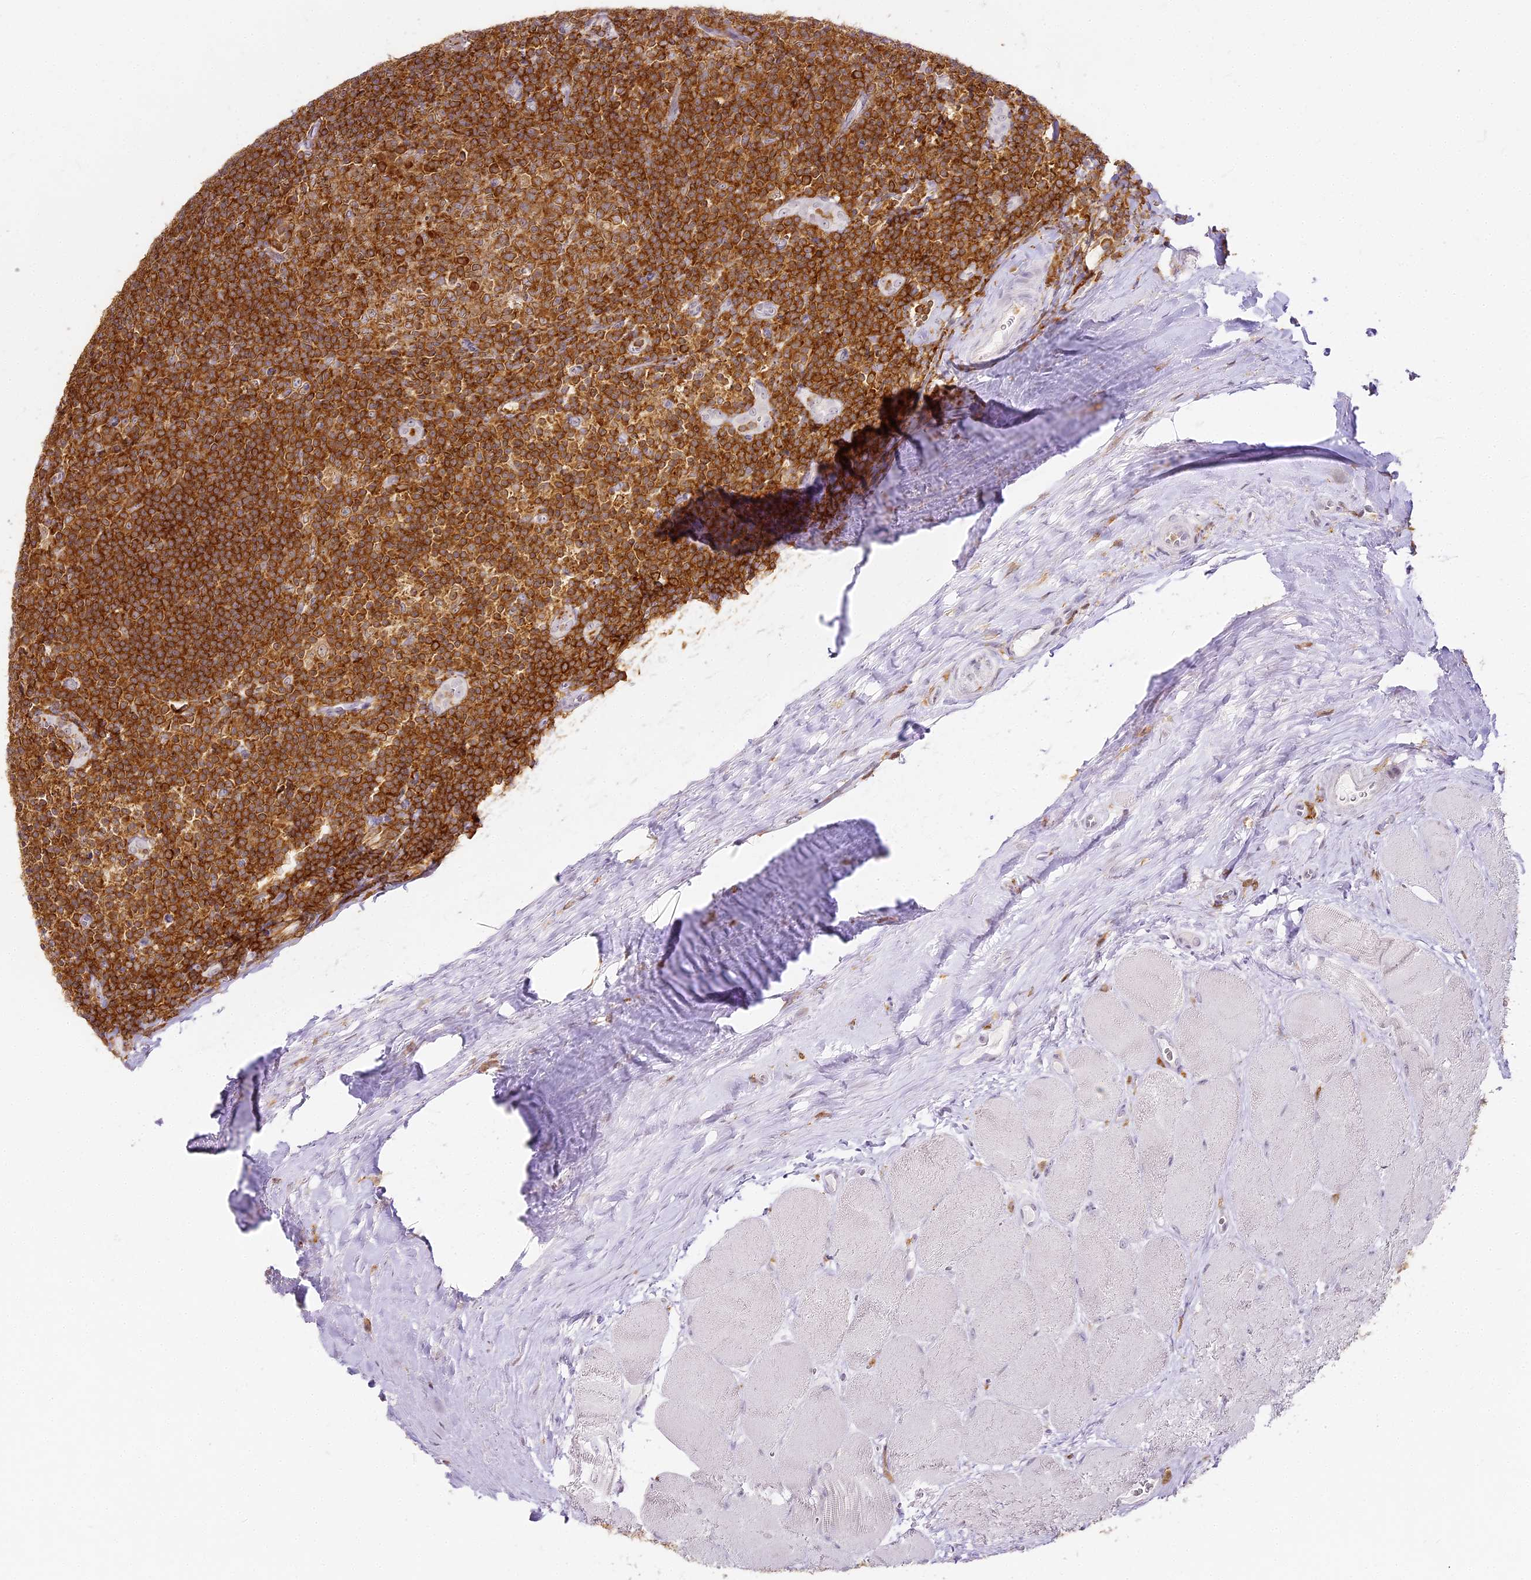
{"staining": {"intensity": "strong", "quantity": ">75%", "location": "cytoplasmic/membranous"}, "tissue": "tonsil", "cell_type": "Germinal center cells", "image_type": "normal", "snomed": [{"axis": "morphology", "description": "Normal tissue, NOS"}, {"axis": "topography", "description": "Tonsil"}], "caption": "Tonsil stained with DAB immunohistochemistry (IHC) demonstrates high levels of strong cytoplasmic/membranous staining in approximately >75% of germinal center cells.", "gene": "DOCK2", "patient": {"sex": "male", "age": 27}}